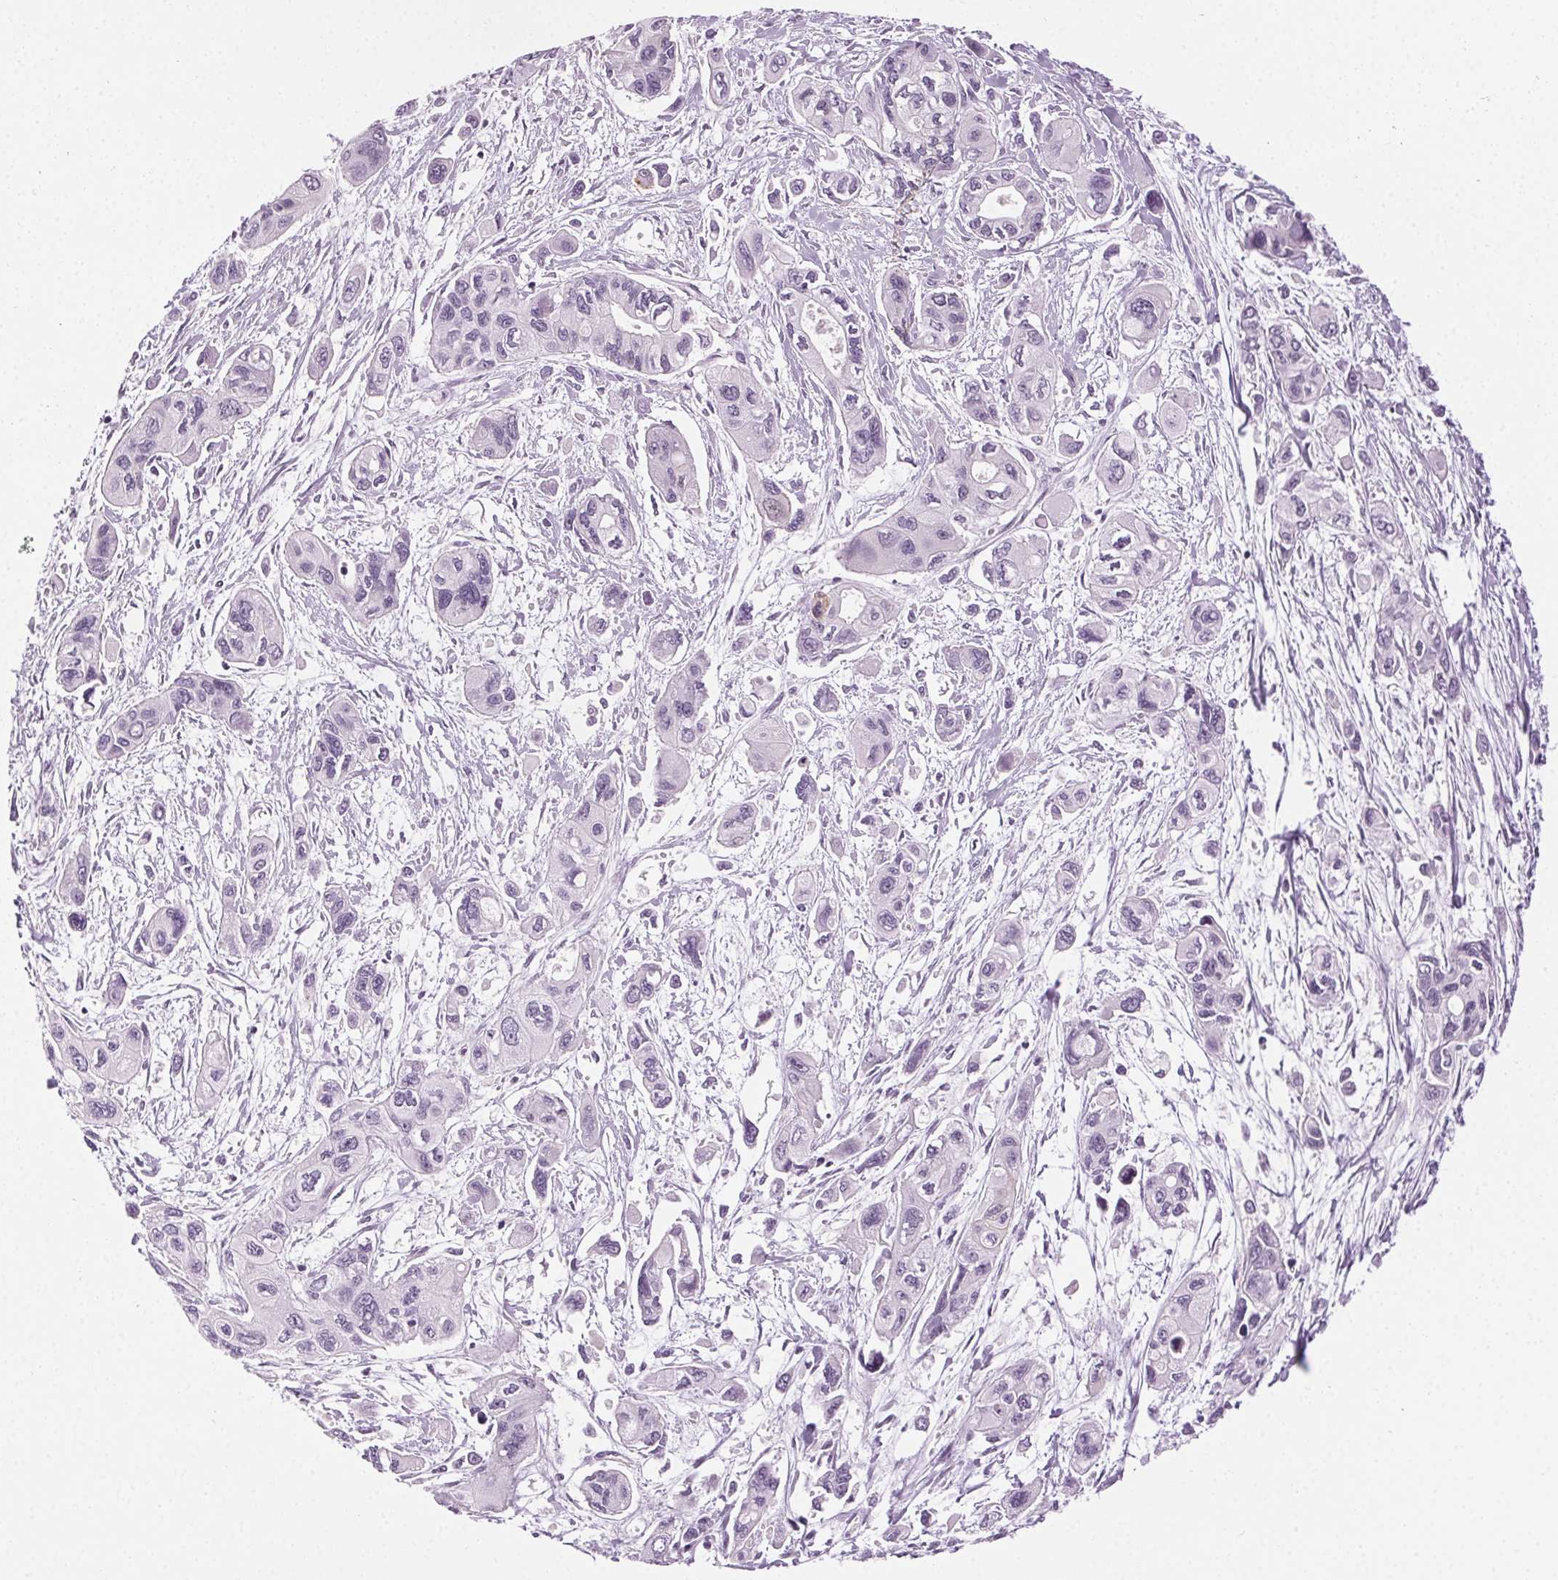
{"staining": {"intensity": "negative", "quantity": "none", "location": "none"}, "tissue": "pancreatic cancer", "cell_type": "Tumor cells", "image_type": "cancer", "snomed": [{"axis": "morphology", "description": "Adenocarcinoma, NOS"}, {"axis": "topography", "description": "Pancreas"}], "caption": "This is an IHC histopathology image of adenocarcinoma (pancreatic). There is no staining in tumor cells.", "gene": "AIF1L", "patient": {"sex": "female", "age": 47}}